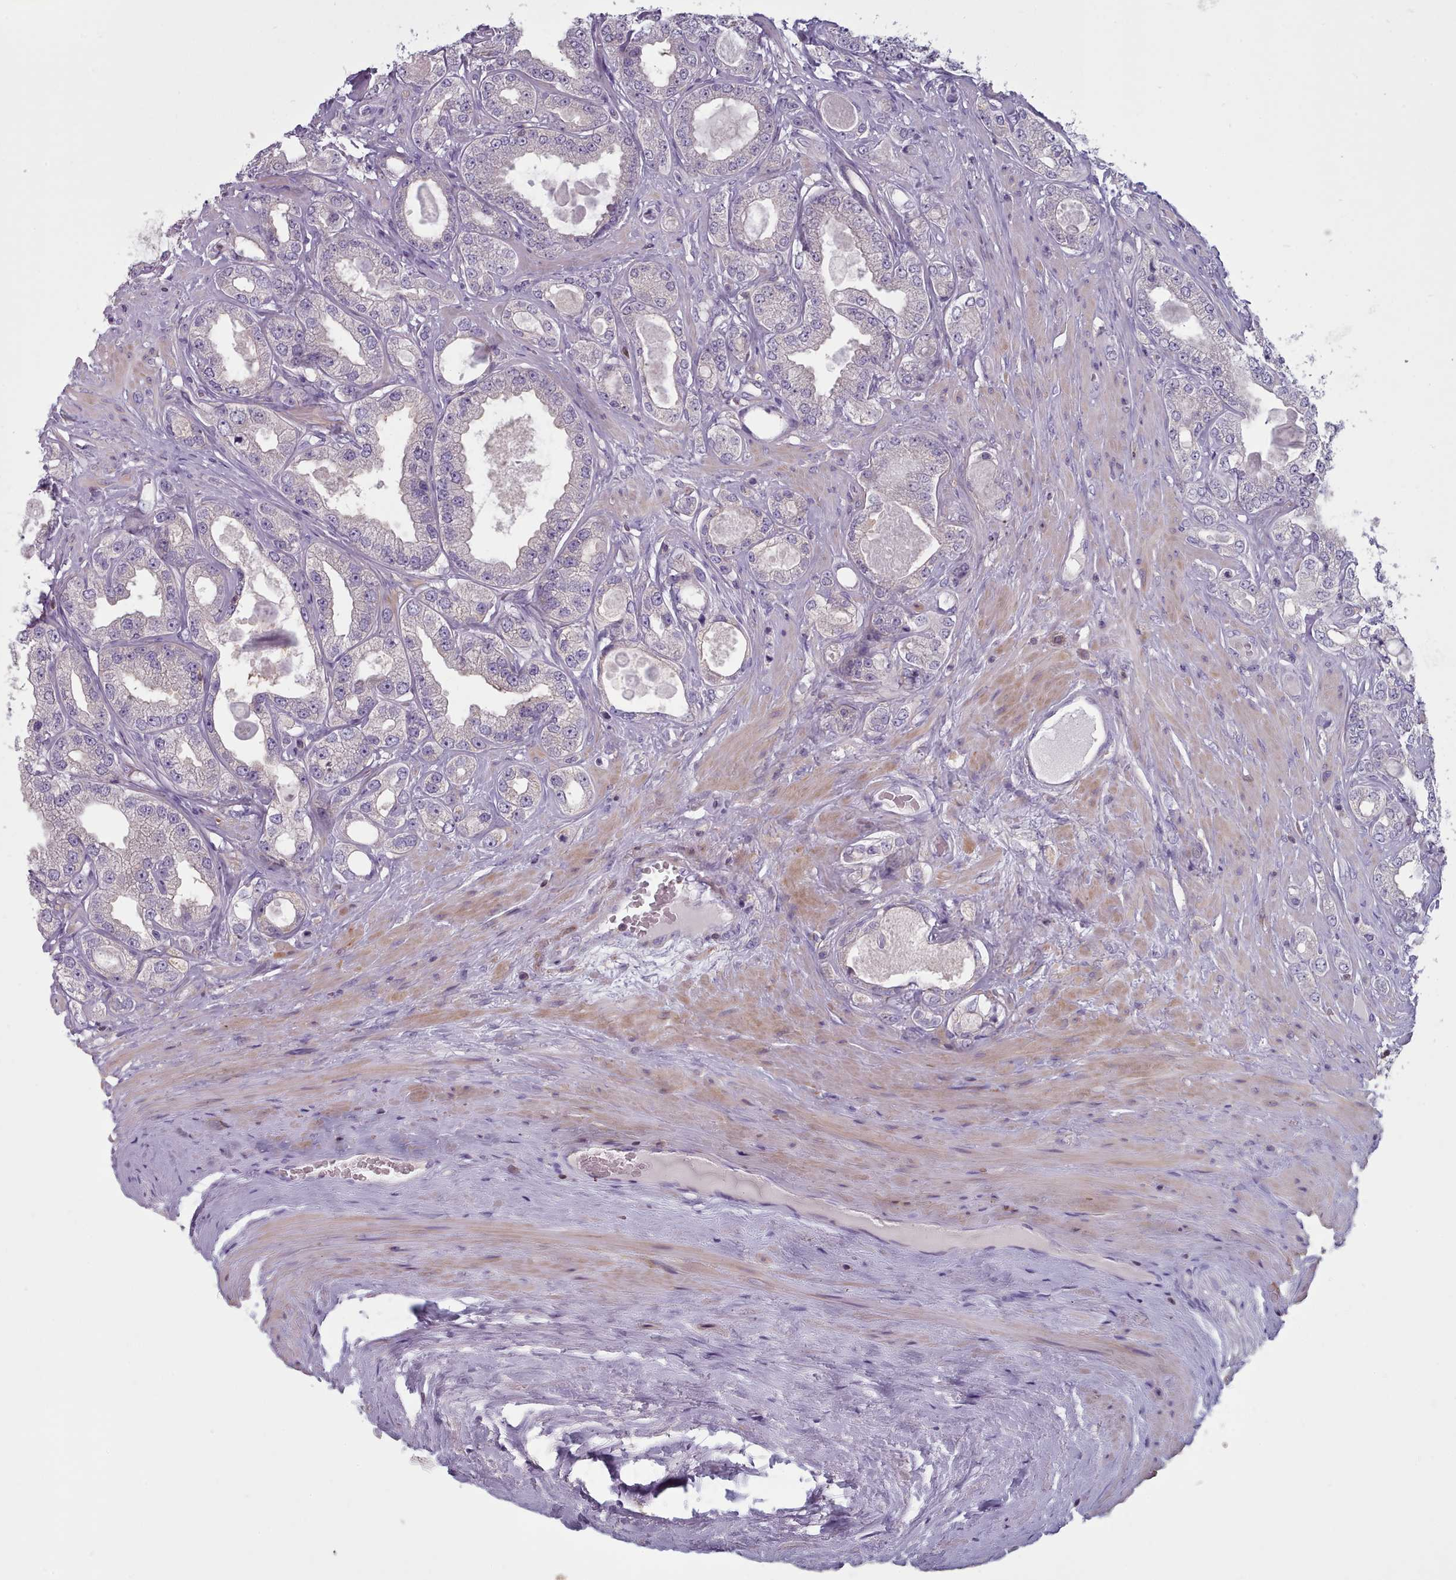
{"staining": {"intensity": "negative", "quantity": "none", "location": "none"}, "tissue": "prostate cancer", "cell_type": "Tumor cells", "image_type": "cancer", "snomed": [{"axis": "morphology", "description": "Adenocarcinoma, Low grade"}, {"axis": "topography", "description": "Prostate"}], "caption": "Prostate adenocarcinoma (low-grade) was stained to show a protein in brown. There is no significant staining in tumor cells.", "gene": "RAC2", "patient": {"sex": "male", "age": 63}}